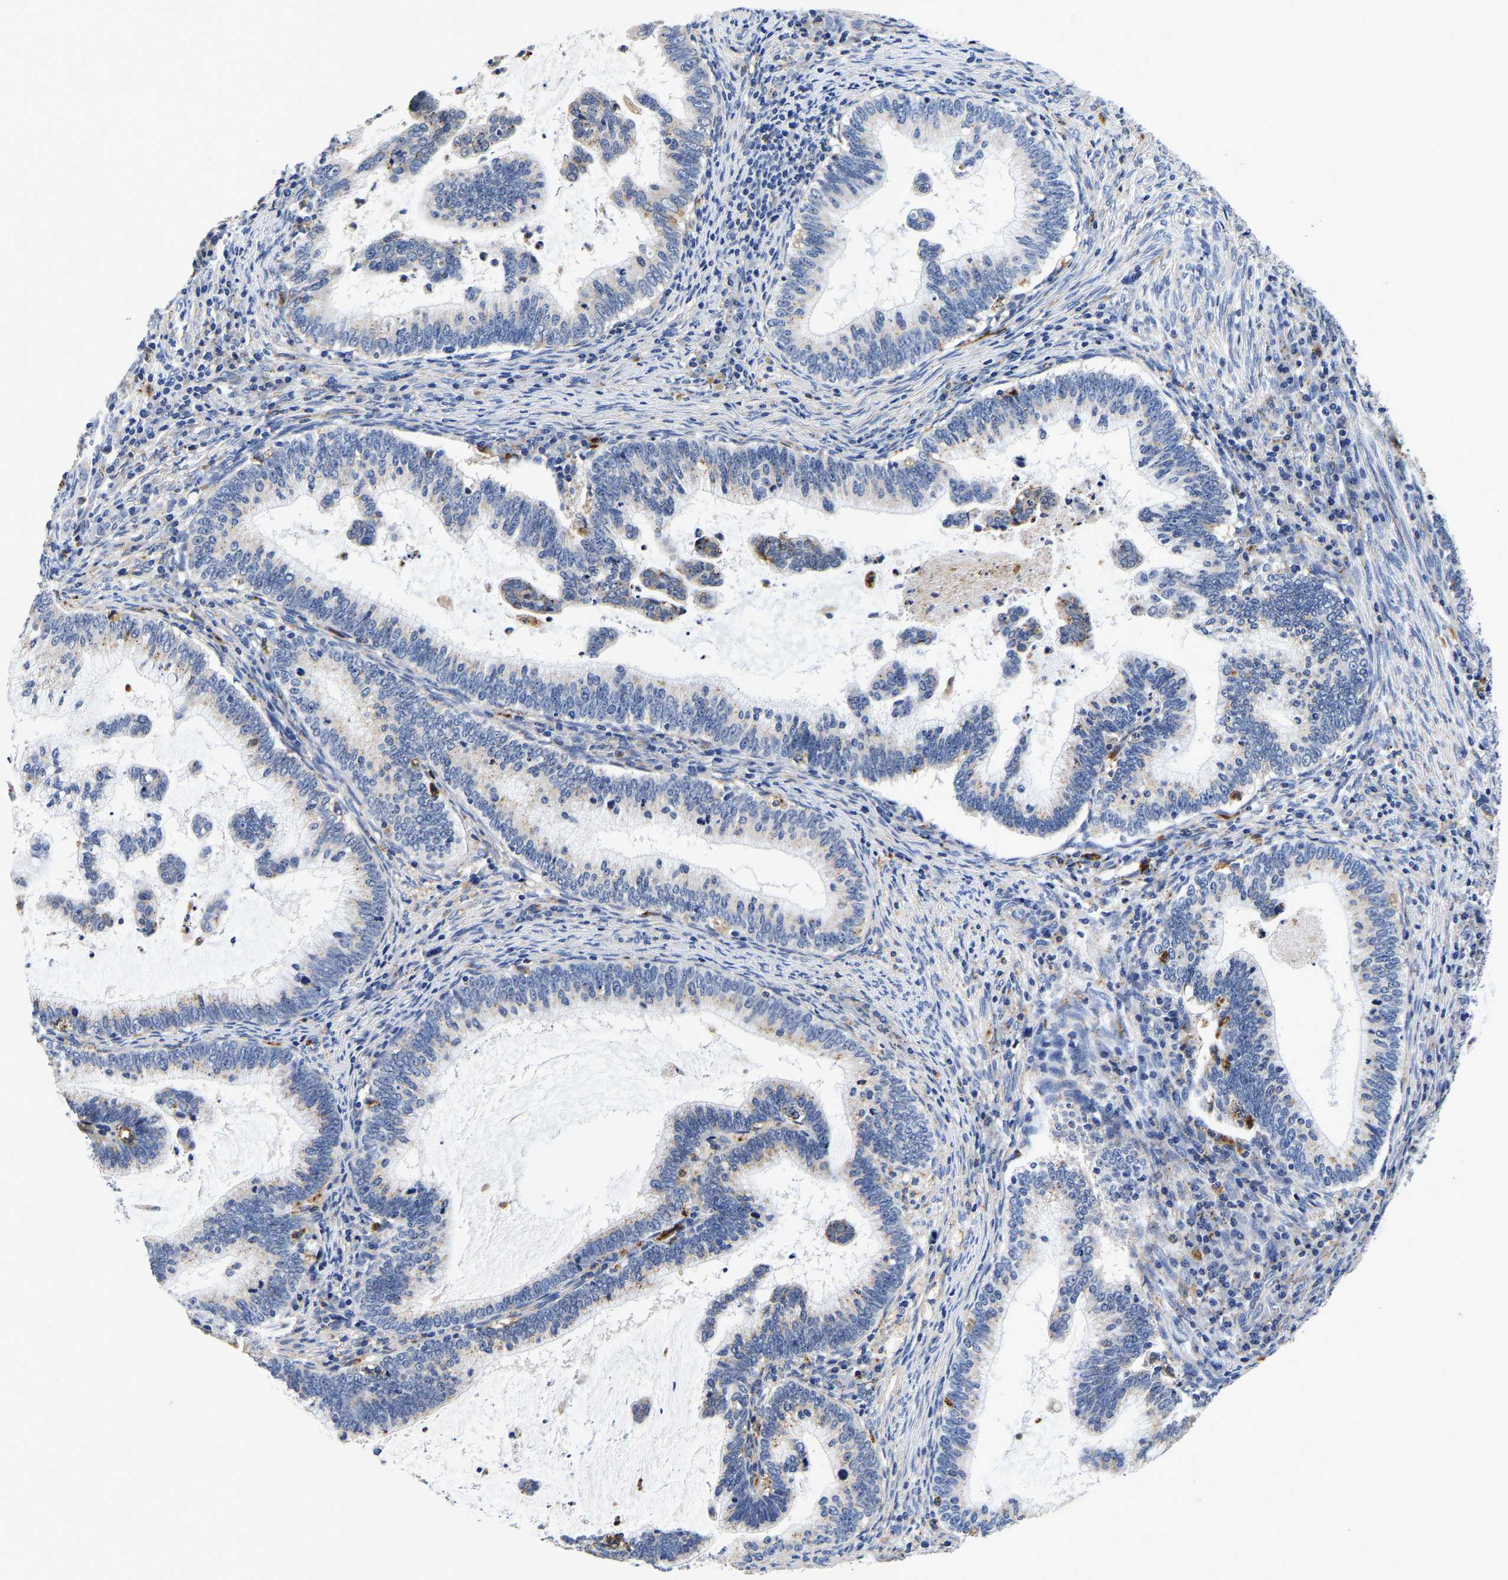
{"staining": {"intensity": "negative", "quantity": "none", "location": "none"}, "tissue": "cervical cancer", "cell_type": "Tumor cells", "image_type": "cancer", "snomed": [{"axis": "morphology", "description": "Adenocarcinoma, NOS"}, {"axis": "topography", "description": "Cervix"}], "caption": "Cervical cancer stained for a protein using immunohistochemistry (IHC) reveals no staining tumor cells.", "gene": "GRN", "patient": {"sex": "female", "age": 36}}